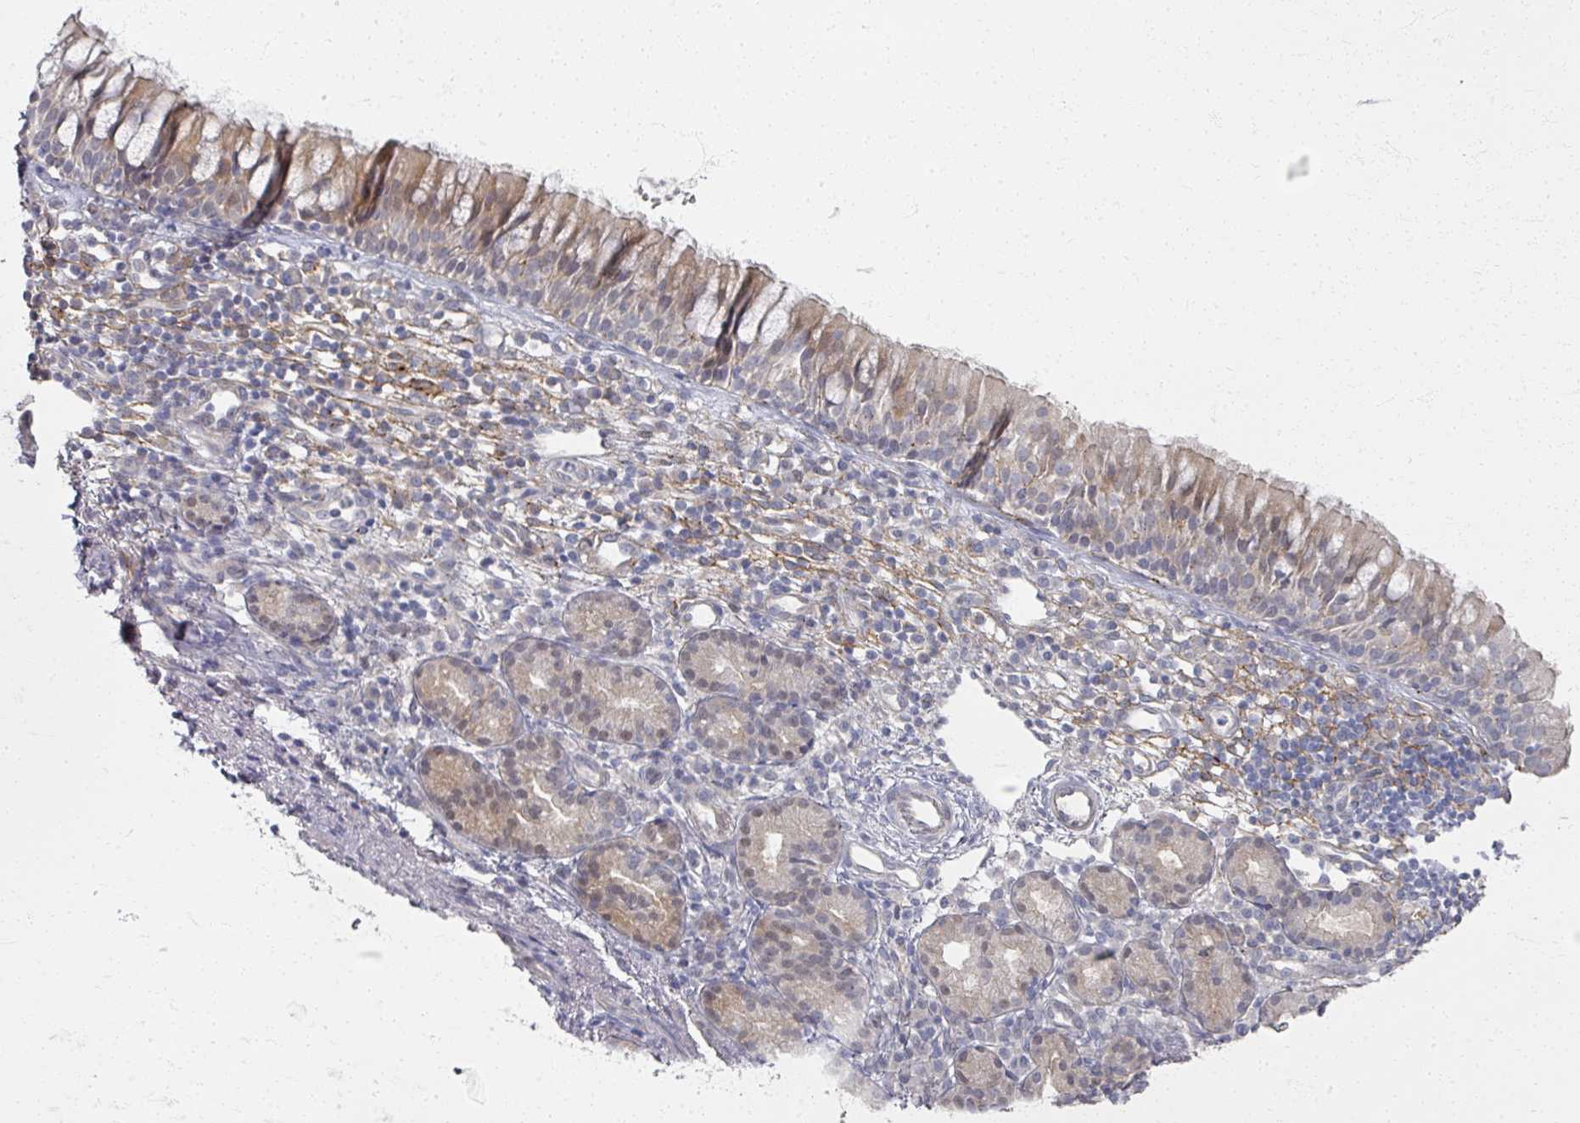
{"staining": {"intensity": "weak", "quantity": "25%-75%", "location": "cytoplasmic/membranous"}, "tissue": "nasopharynx", "cell_type": "Respiratory epithelial cells", "image_type": "normal", "snomed": [{"axis": "morphology", "description": "Normal tissue, NOS"}, {"axis": "topography", "description": "Nasopharynx"}], "caption": "A brown stain shows weak cytoplasmic/membranous staining of a protein in respiratory epithelial cells of benign nasopharynx. (Brightfield microscopy of DAB IHC at high magnification).", "gene": "TTYH3", "patient": {"sex": "female", "age": 62}}